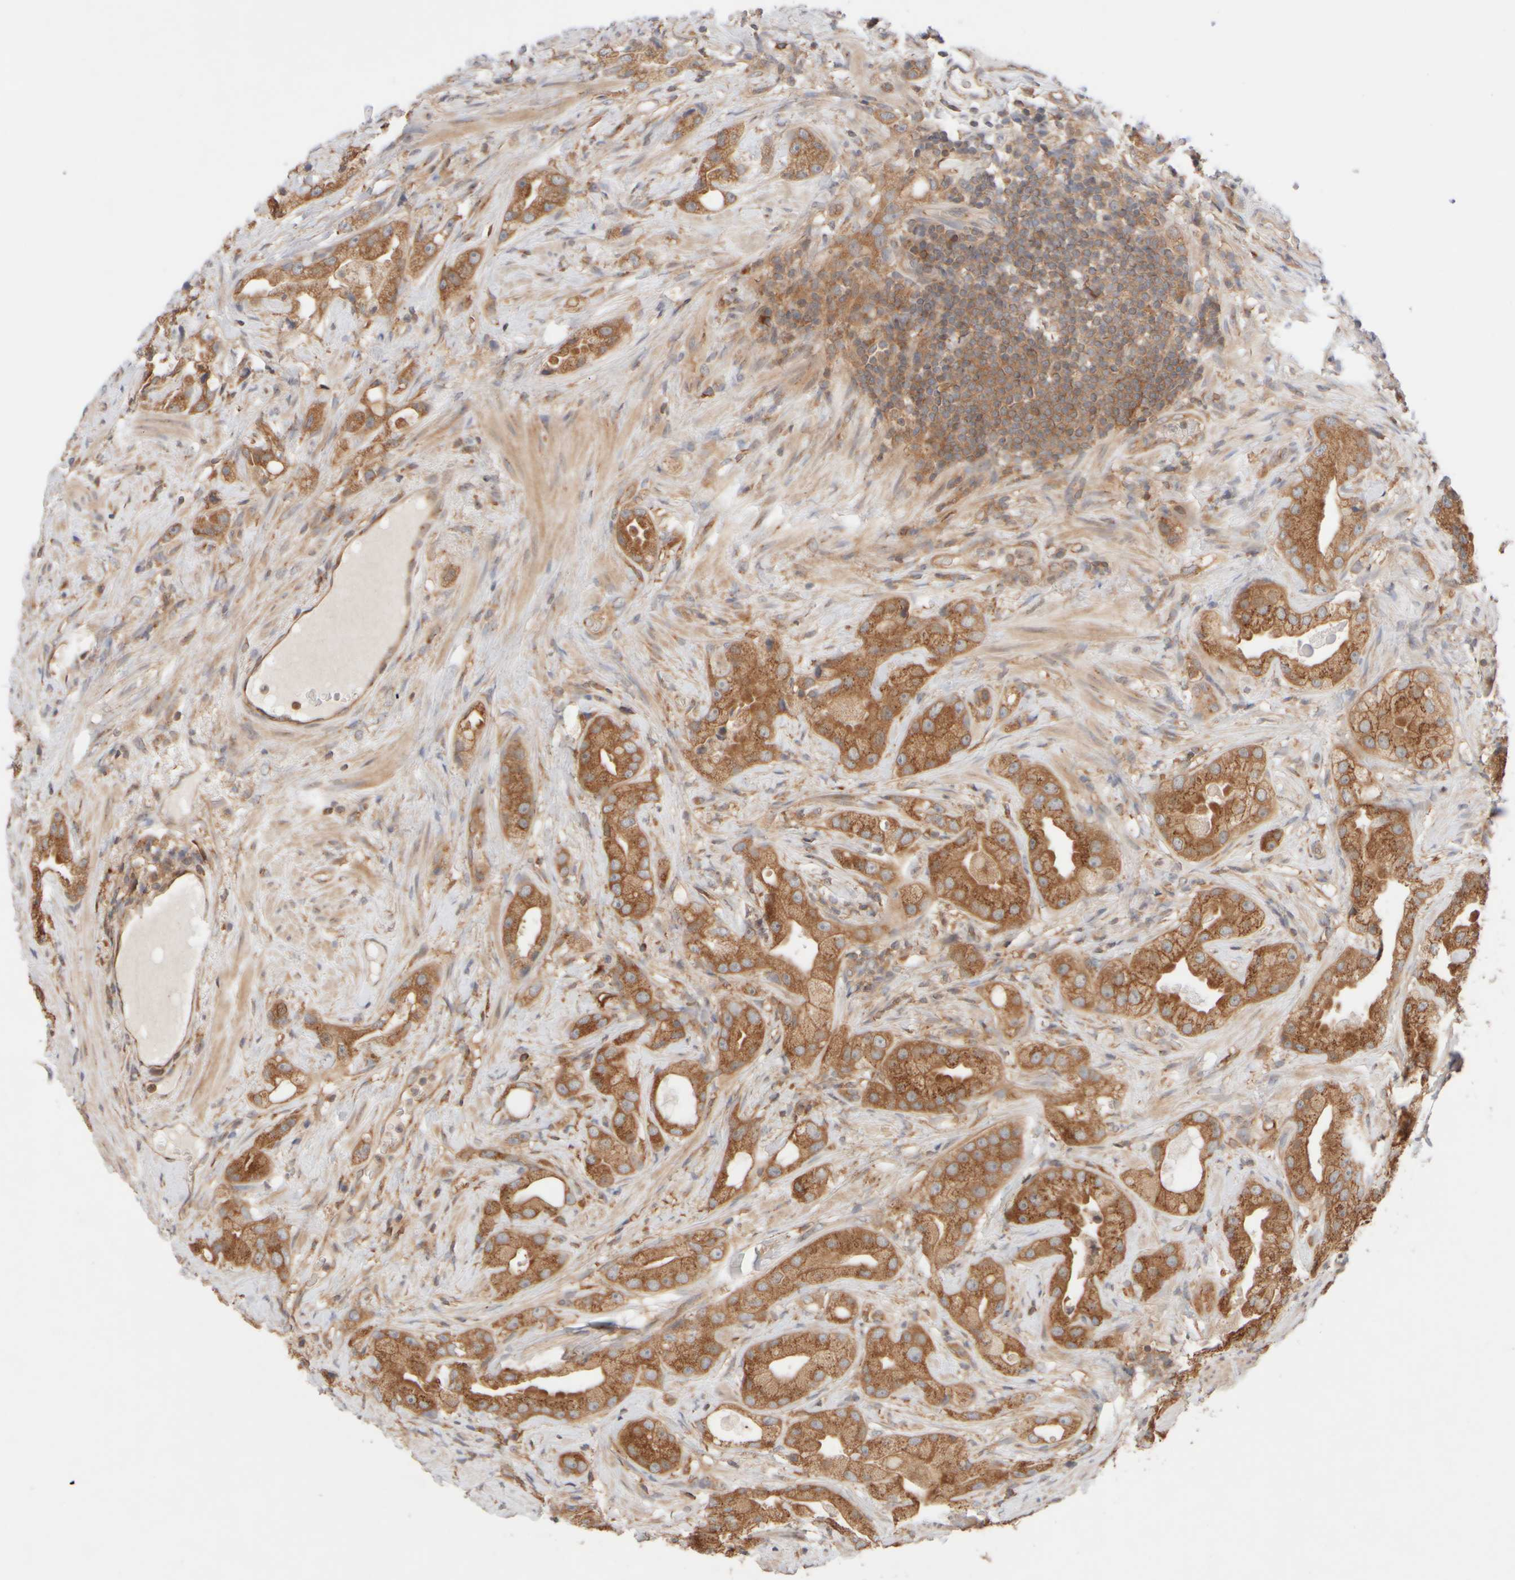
{"staining": {"intensity": "moderate", "quantity": ">75%", "location": "cytoplasmic/membranous"}, "tissue": "prostate cancer", "cell_type": "Tumor cells", "image_type": "cancer", "snomed": [{"axis": "morphology", "description": "Adenocarcinoma, High grade"}, {"axis": "topography", "description": "Prostate"}], "caption": "Protein staining displays moderate cytoplasmic/membranous positivity in approximately >75% of tumor cells in high-grade adenocarcinoma (prostate). The protein is shown in brown color, while the nuclei are stained blue.", "gene": "RABEP1", "patient": {"sex": "male", "age": 63}}